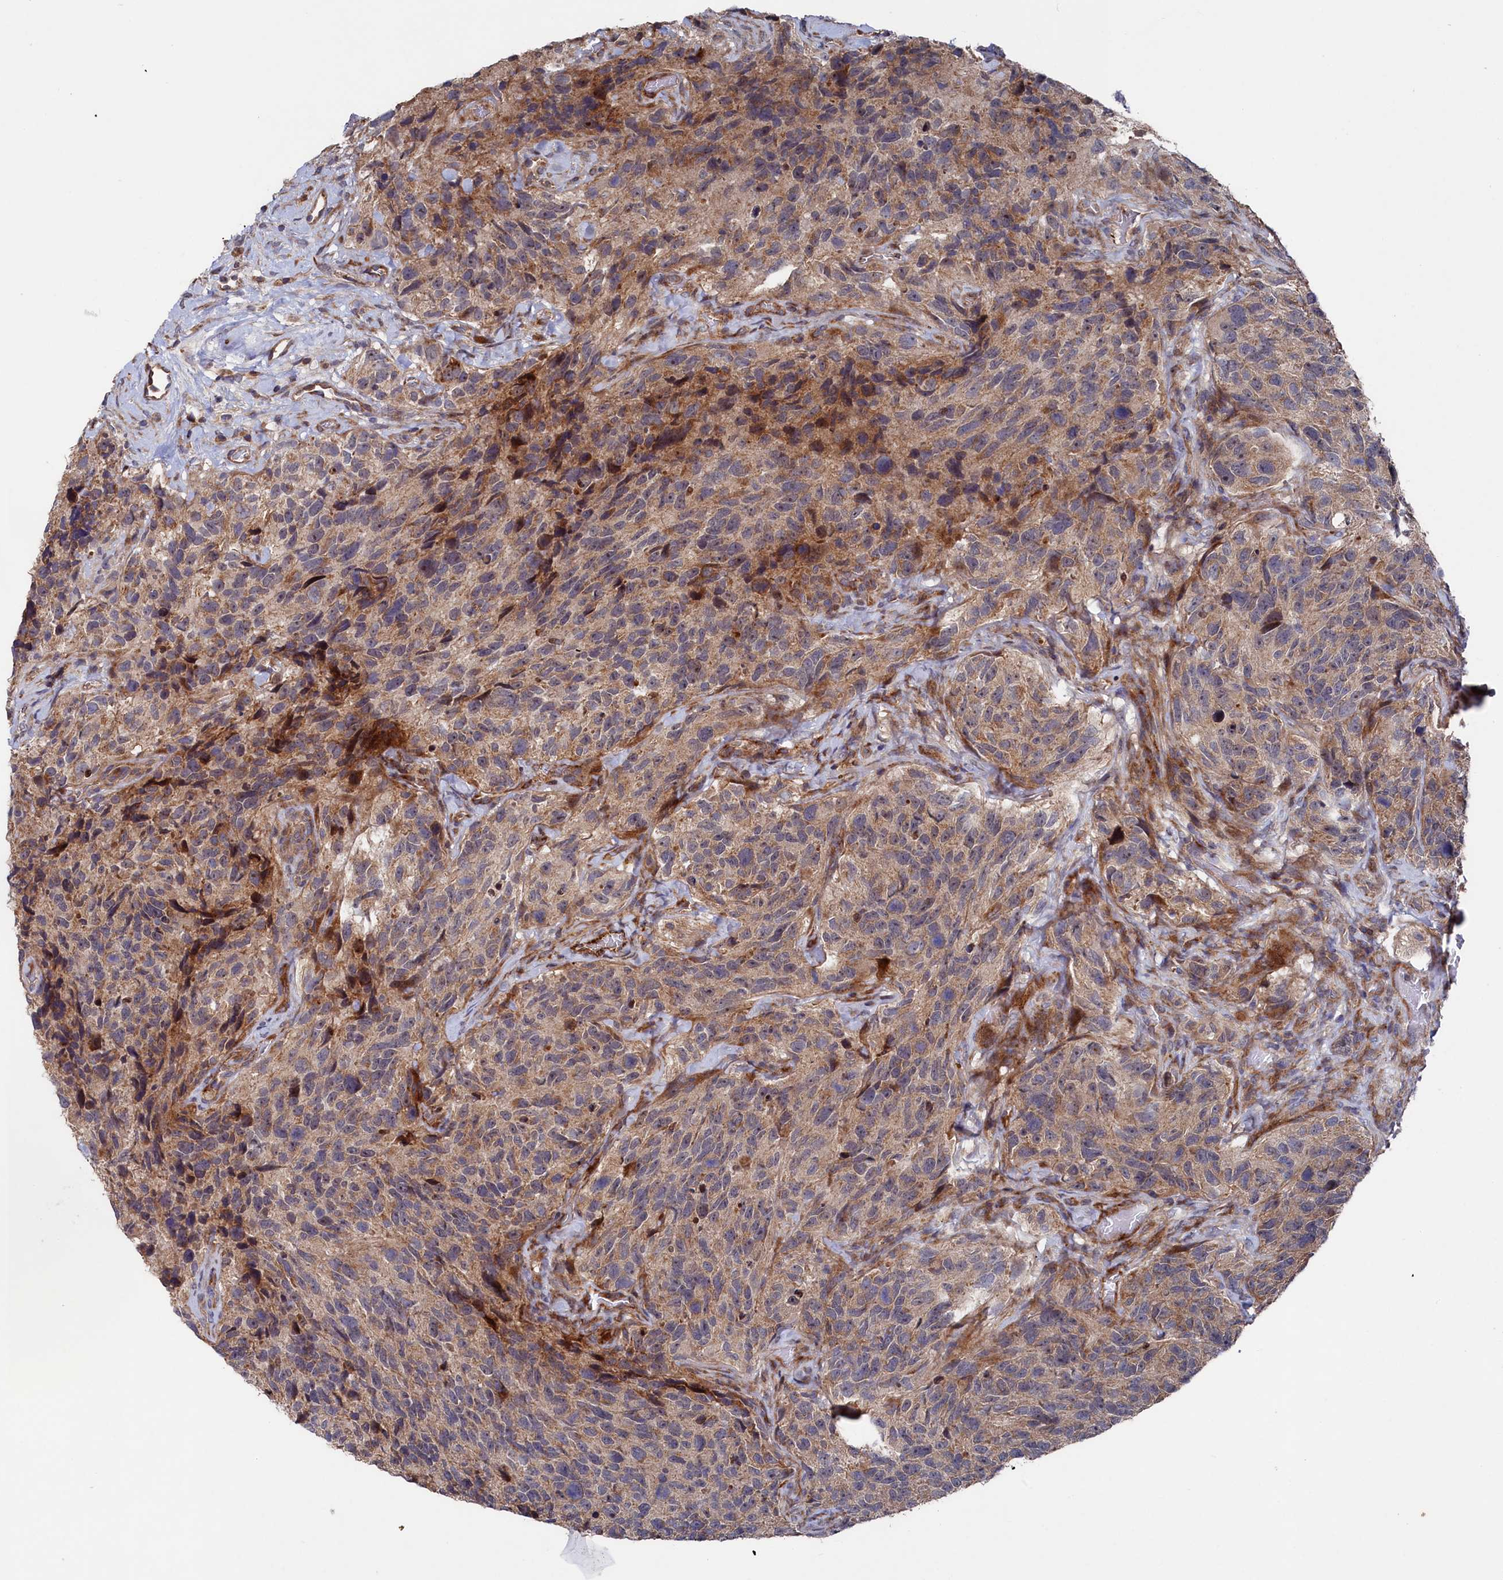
{"staining": {"intensity": "moderate", "quantity": "<25%", "location": "cytoplasmic/membranous"}, "tissue": "glioma", "cell_type": "Tumor cells", "image_type": "cancer", "snomed": [{"axis": "morphology", "description": "Glioma, malignant, High grade"}, {"axis": "topography", "description": "Brain"}], "caption": "A histopathology image of human glioma stained for a protein exhibits moderate cytoplasmic/membranous brown staining in tumor cells.", "gene": "SUPV3L1", "patient": {"sex": "male", "age": 69}}